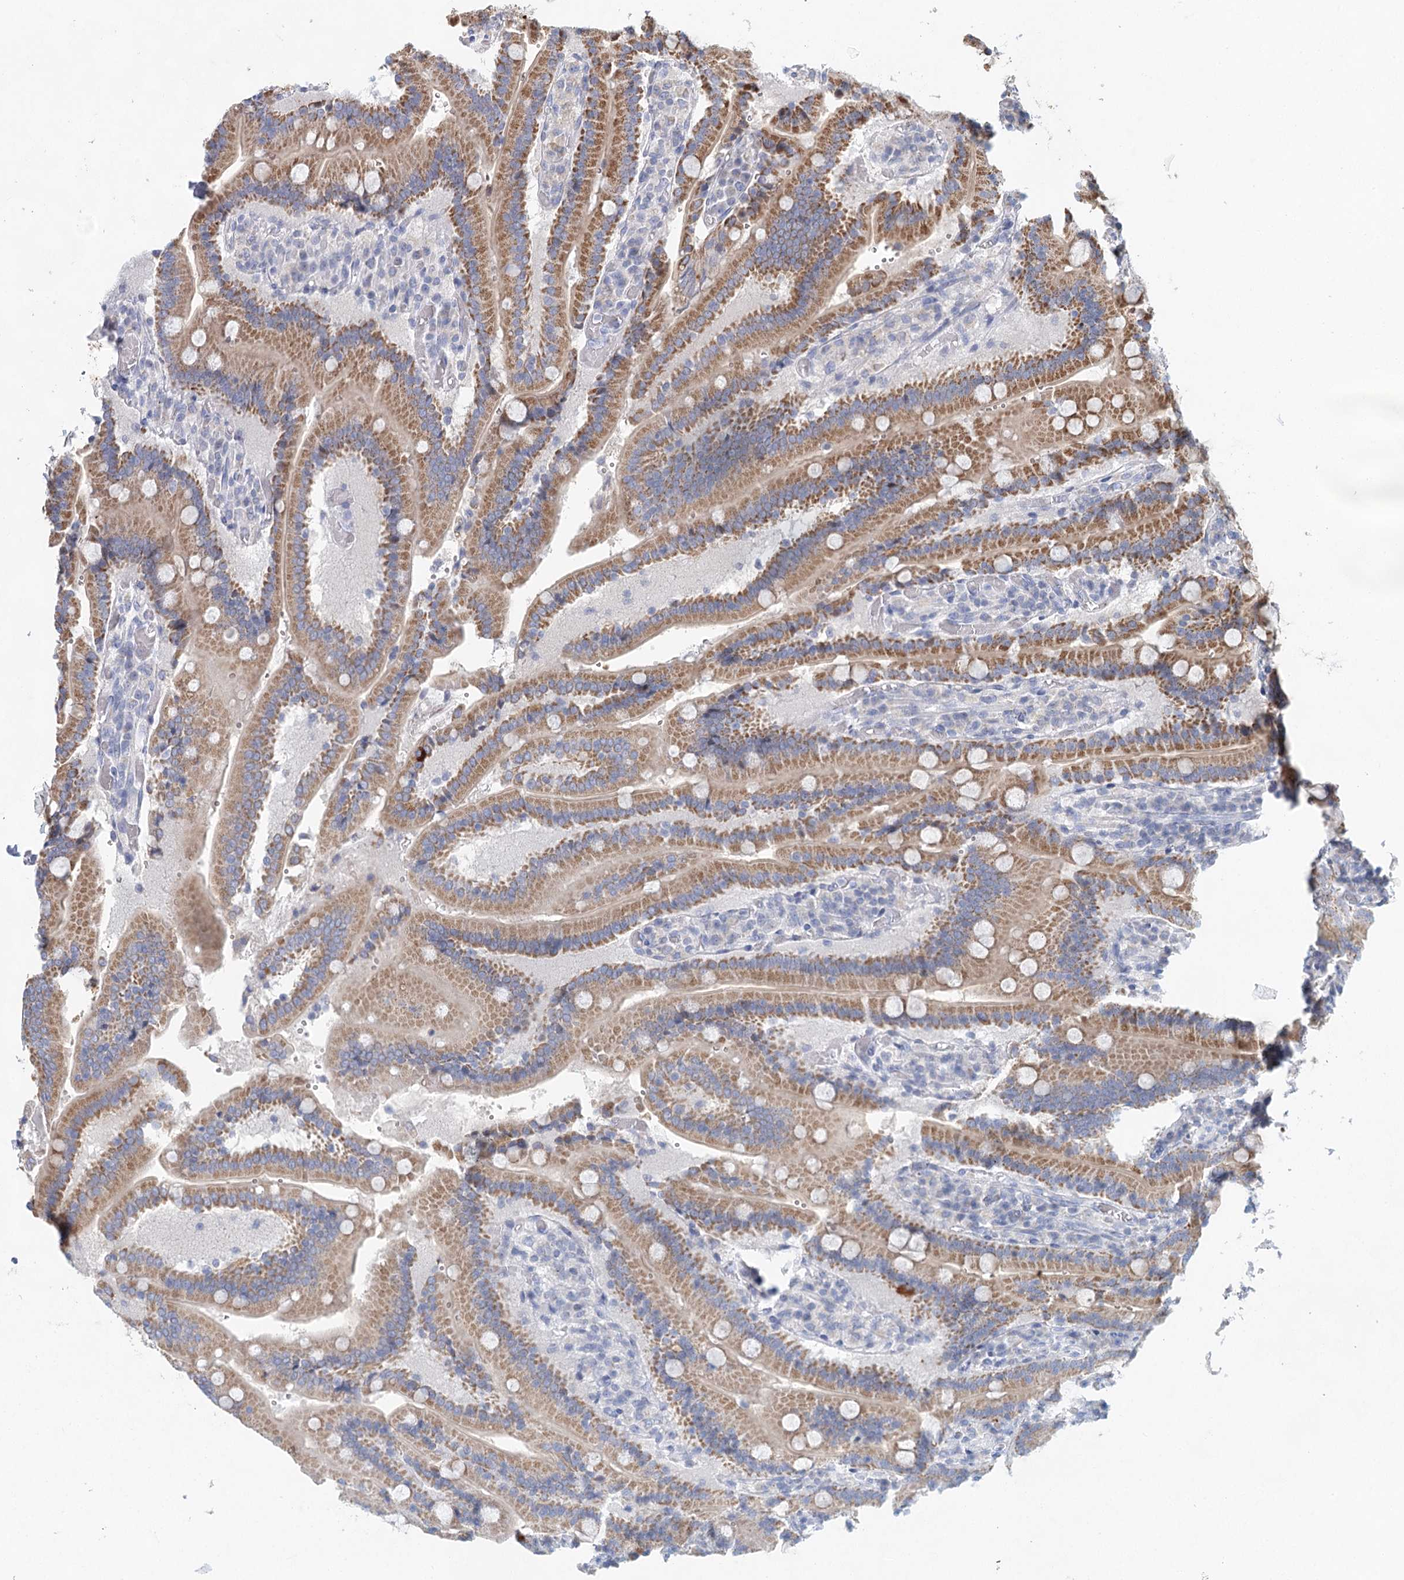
{"staining": {"intensity": "moderate", "quantity": ">75%", "location": "cytoplasmic/membranous"}, "tissue": "duodenum", "cell_type": "Glandular cells", "image_type": "normal", "snomed": [{"axis": "morphology", "description": "Normal tissue, NOS"}, {"axis": "topography", "description": "Duodenum"}], "caption": "Immunohistochemistry (IHC) (DAB (3,3'-diaminobenzidine)) staining of benign human duodenum reveals moderate cytoplasmic/membranous protein positivity in approximately >75% of glandular cells.", "gene": "XPO6", "patient": {"sex": "female", "age": 62}}